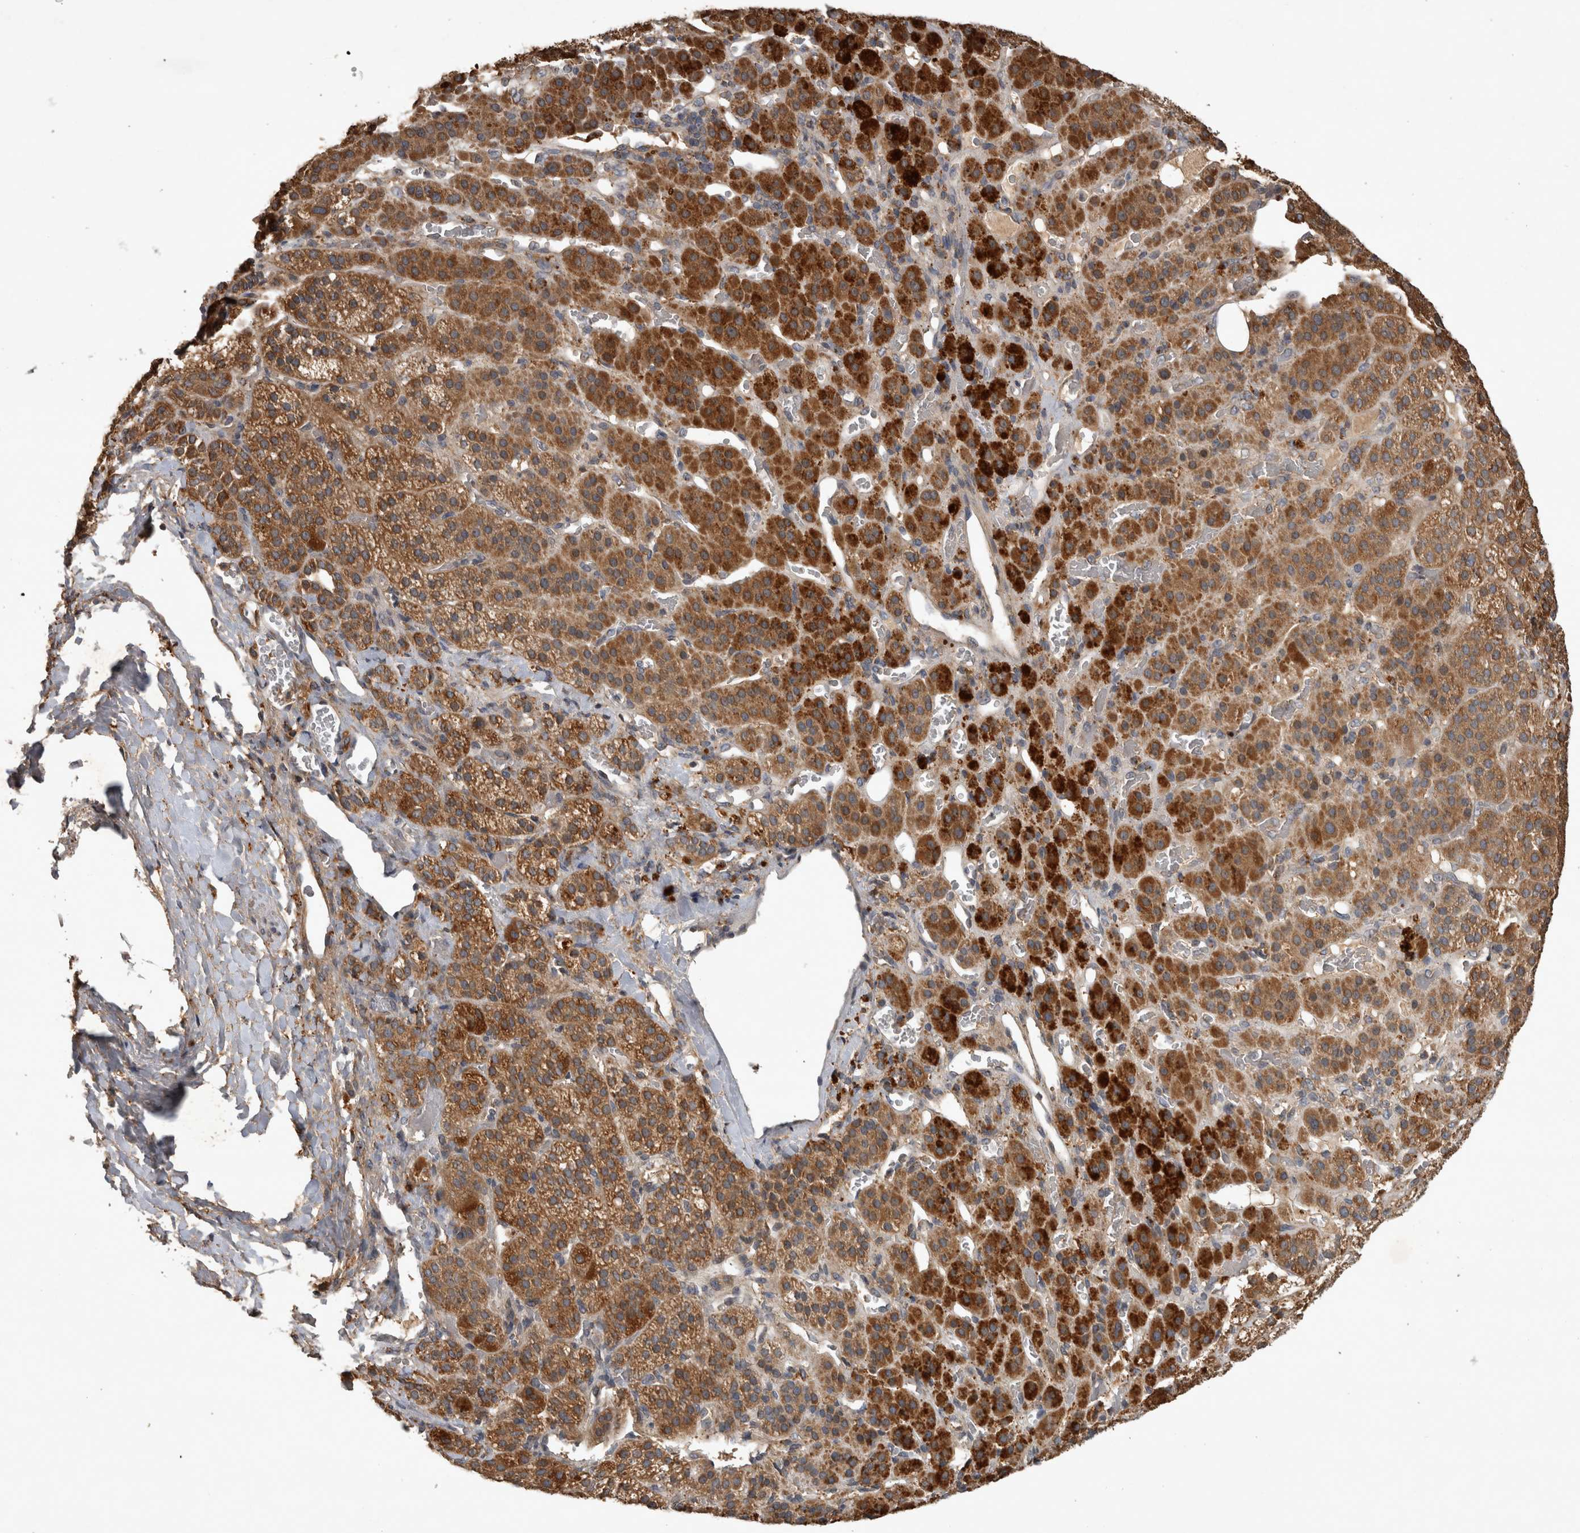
{"staining": {"intensity": "strong", "quantity": ">75%", "location": "cytoplasmic/membranous"}, "tissue": "adrenal gland", "cell_type": "Glandular cells", "image_type": "normal", "snomed": [{"axis": "morphology", "description": "Normal tissue, NOS"}, {"axis": "topography", "description": "Adrenal gland"}], "caption": "Protein analysis of normal adrenal gland displays strong cytoplasmic/membranous staining in approximately >75% of glandular cells.", "gene": "TRMT61B", "patient": {"sex": "male", "age": 57}}